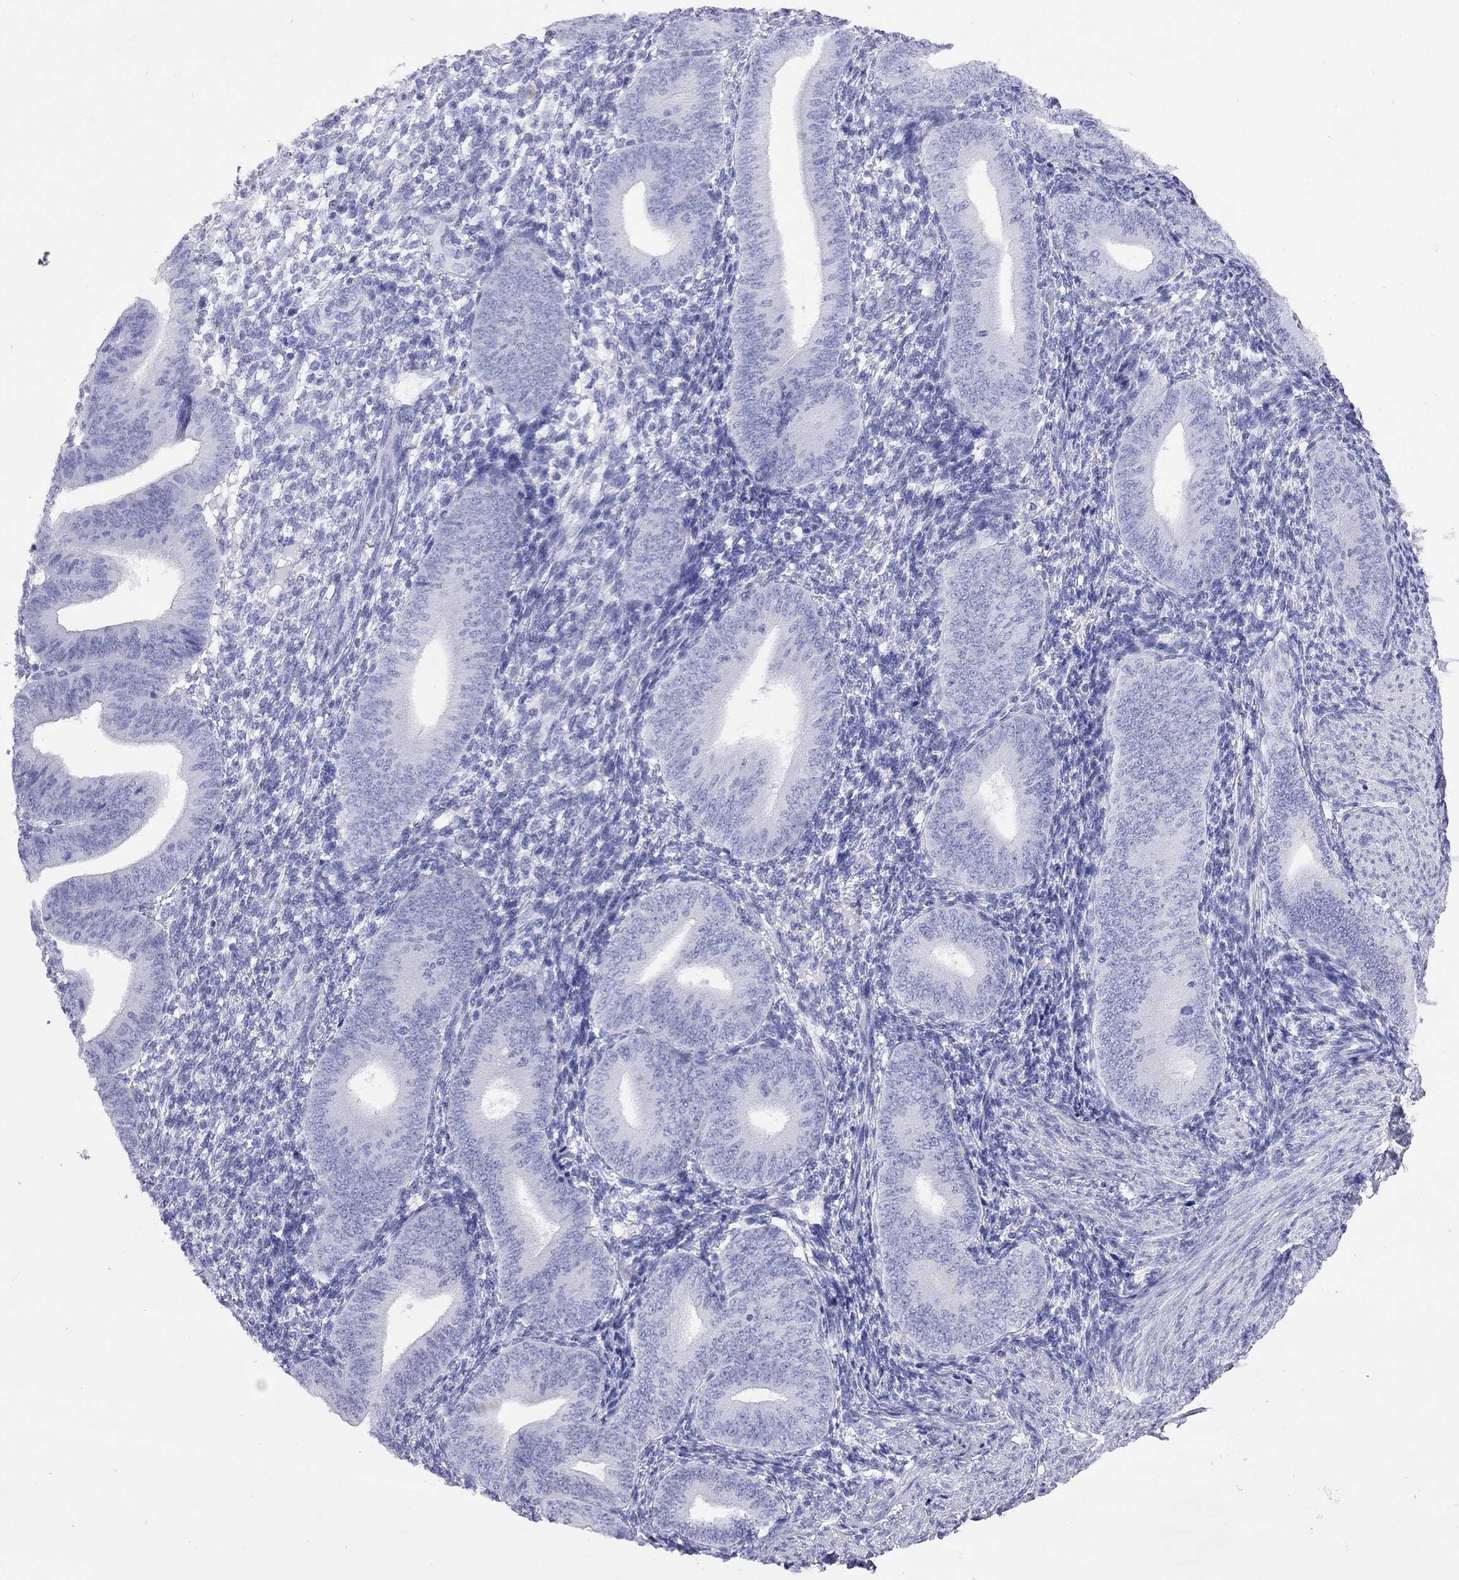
{"staining": {"intensity": "negative", "quantity": "none", "location": "none"}, "tissue": "endometrium", "cell_type": "Cells in endometrial stroma", "image_type": "normal", "snomed": [{"axis": "morphology", "description": "Normal tissue, NOS"}, {"axis": "topography", "description": "Endometrium"}], "caption": "Micrograph shows no significant protein positivity in cells in endometrial stroma of unremarkable endometrium. (DAB (3,3'-diaminobenzidine) IHC visualized using brightfield microscopy, high magnification).", "gene": "HLA", "patient": {"sex": "female", "age": 39}}